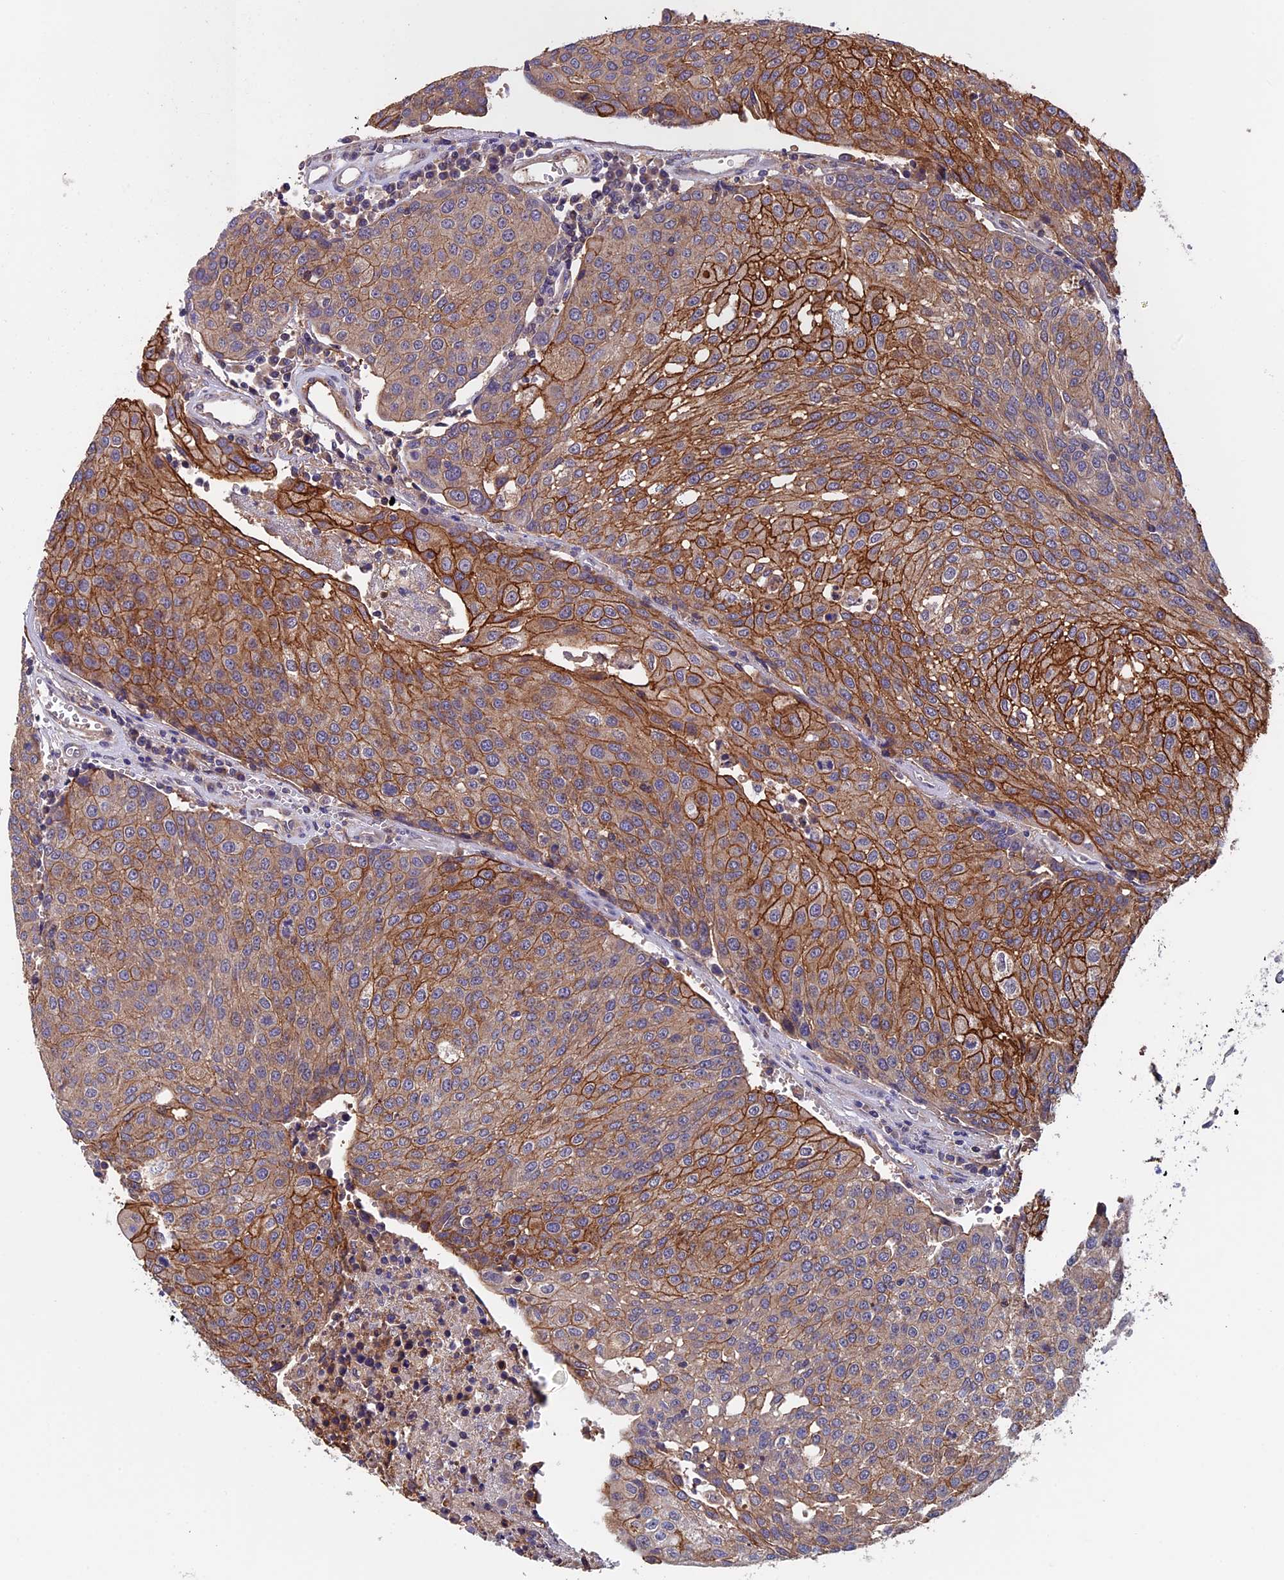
{"staining": {"intensity": "moderate", "quantity": ">75%", "location": "cytoplasmic/membranous"}, "tissue": "urothelial cancer", "cell_type": "Tumor cells", "image_type": "cancer", "snomed": [{"axis": "morphology", "description": "Urothelial carcinoma, High grade"}, {"axis": "topography", "description": "Urinary bladder"}], "caption": "Urothelial carcinoma (high-grade) stained with IHC displays moderate cytoplasmic/membranous positivity in about >75% of tumor cells.", "gene": "SLC9A5", "patient": {"sex": "female", "age": 85}}